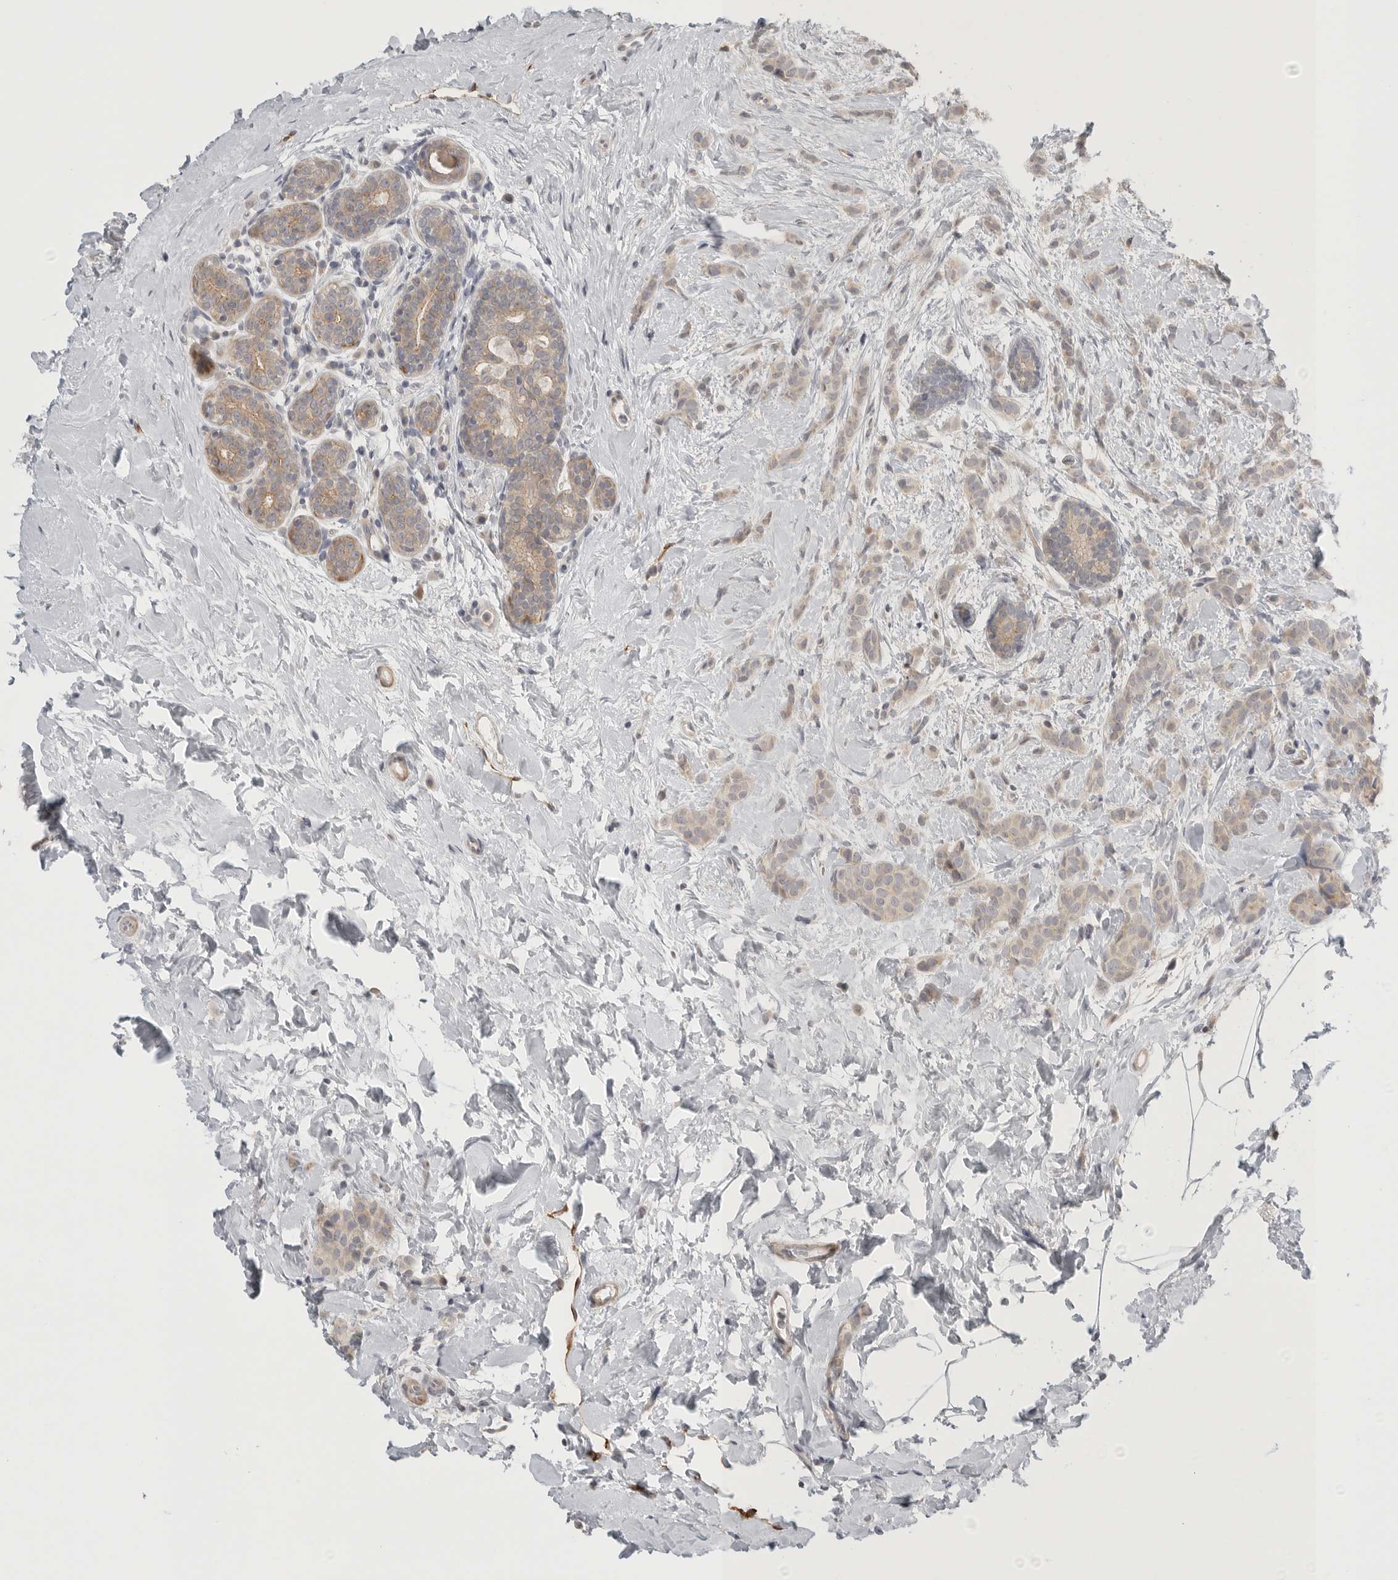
{"staining": {"intensity": "weak", "quantity": "<25%", "location": "cytoplasmic/membranous"}, "tissue": "breast cancer", "cell_type": "Tumor cells", "image_type": "cancer", "snomed": [{"axis": "morphology", "description": "Lobular carcinoma, in situ"}, {"axis": "morphology", "description": "Lobular carcinoma"}, {"axis": "topography", "description": "Breast"}], "caption": "Tumor cells are negative for brown protein staining in lobular carcinoma in situ (breast). The staining was performed using DAB (3,3'-diaminobenzidine) to visualize the protein expression in brown, while the nuclei were stained in blue with hematoxylin (Magnification: 20x).", "gene": "STAB2", "patient": {"sex": "female", "age": 41}}